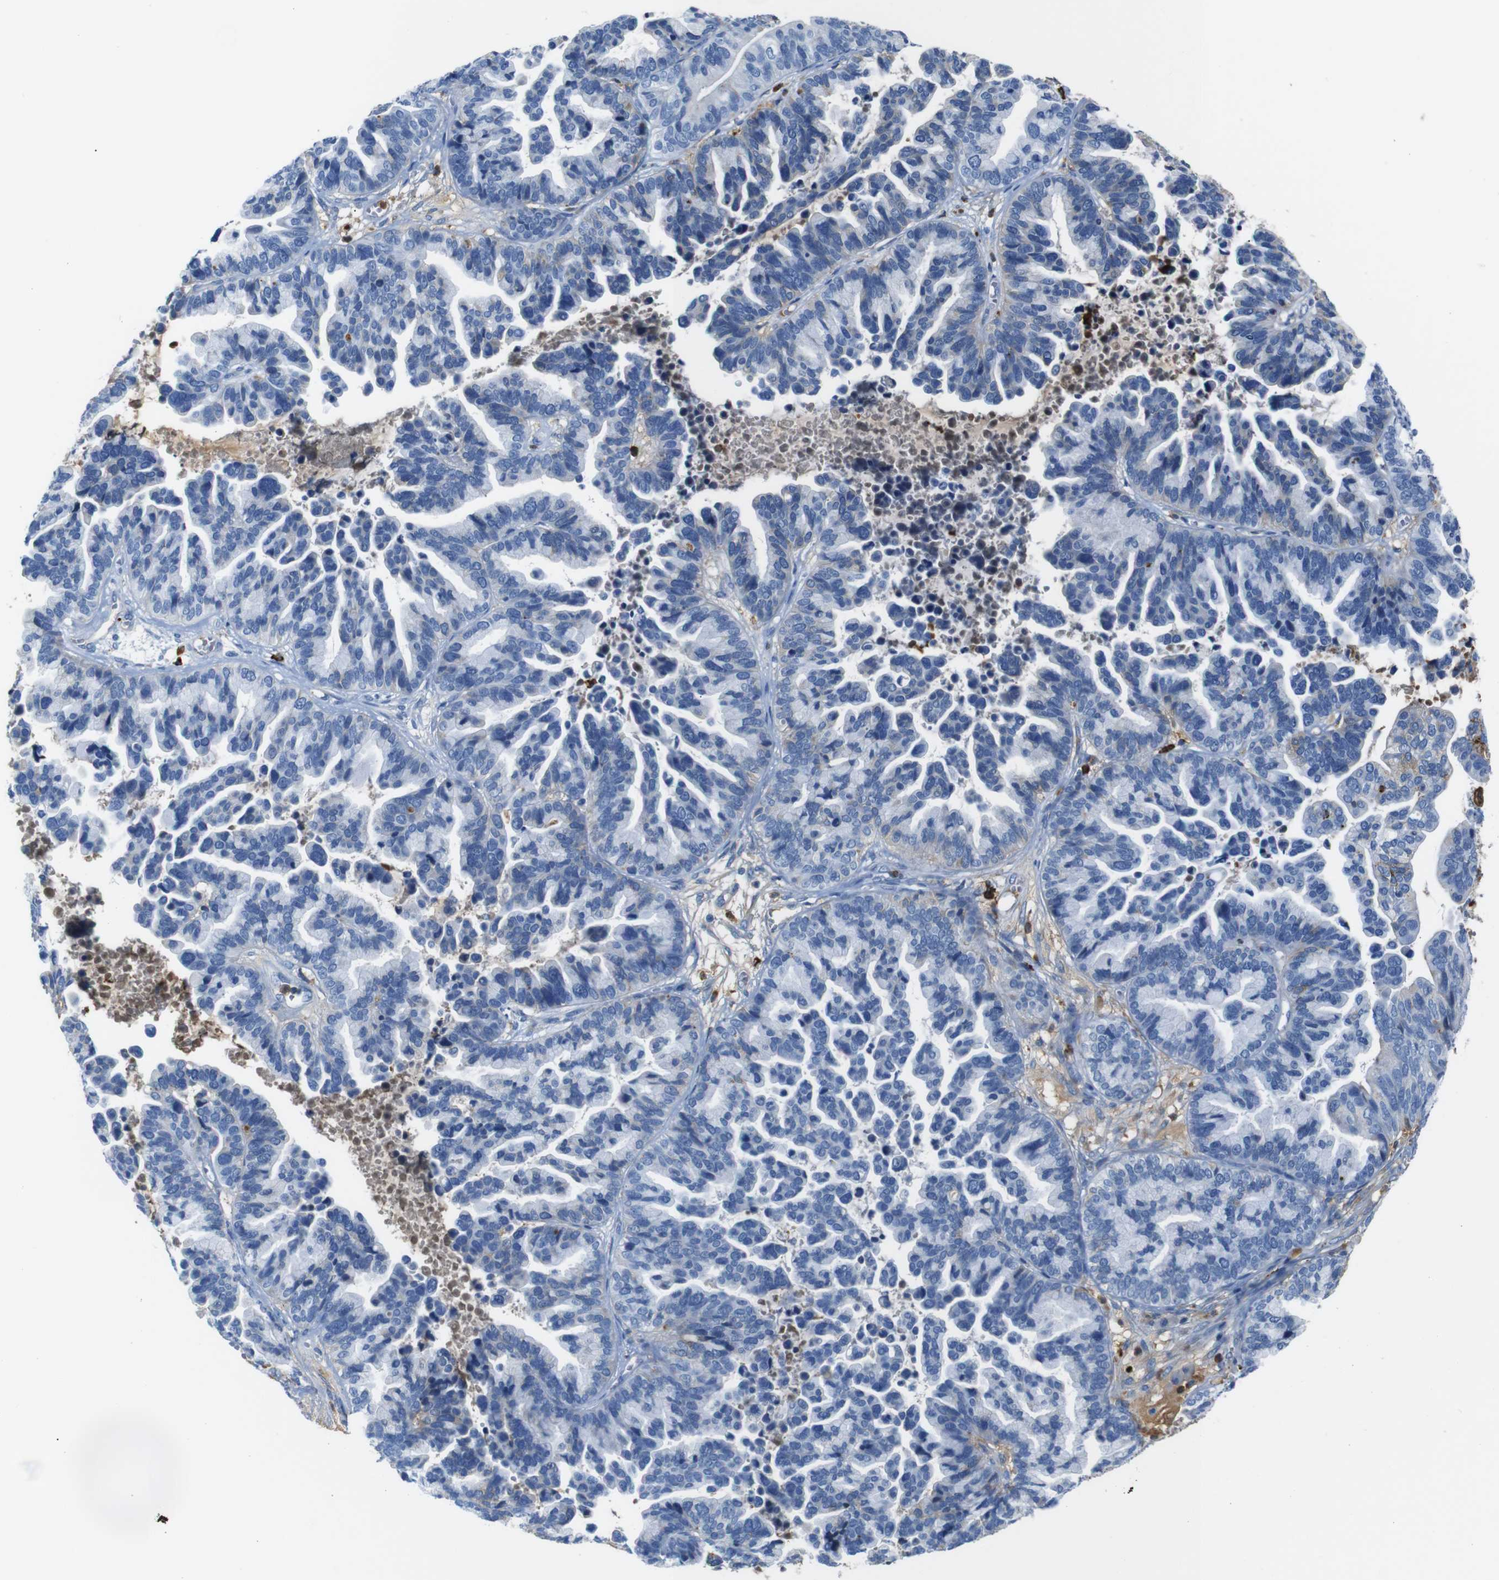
{"staining": {"intensity": "moderate", "quantity": "<25%", "location": "cytoplasmic/membranous"}, "tissue": "ovarian cancer", "cell_type": "Tumor cells", "image_type": "cancer", "snomed": [{"axis": "morphology", "description": "Cystadenocarcinoma, serous, NOS"}, {"axis": "topography", "description": "Ovary"}], "caption": "Serous cystadenocarcinoma (ovarian) stained with immunohistochemistry demonstrates moderate cytoplasmic/membranous staining in about <25% of tumor cells. The protein is shown in brown color, while the nuclei are stained blue.", "gene": "SERPINA1", "patient": {"sex": "female", "age": 56}}